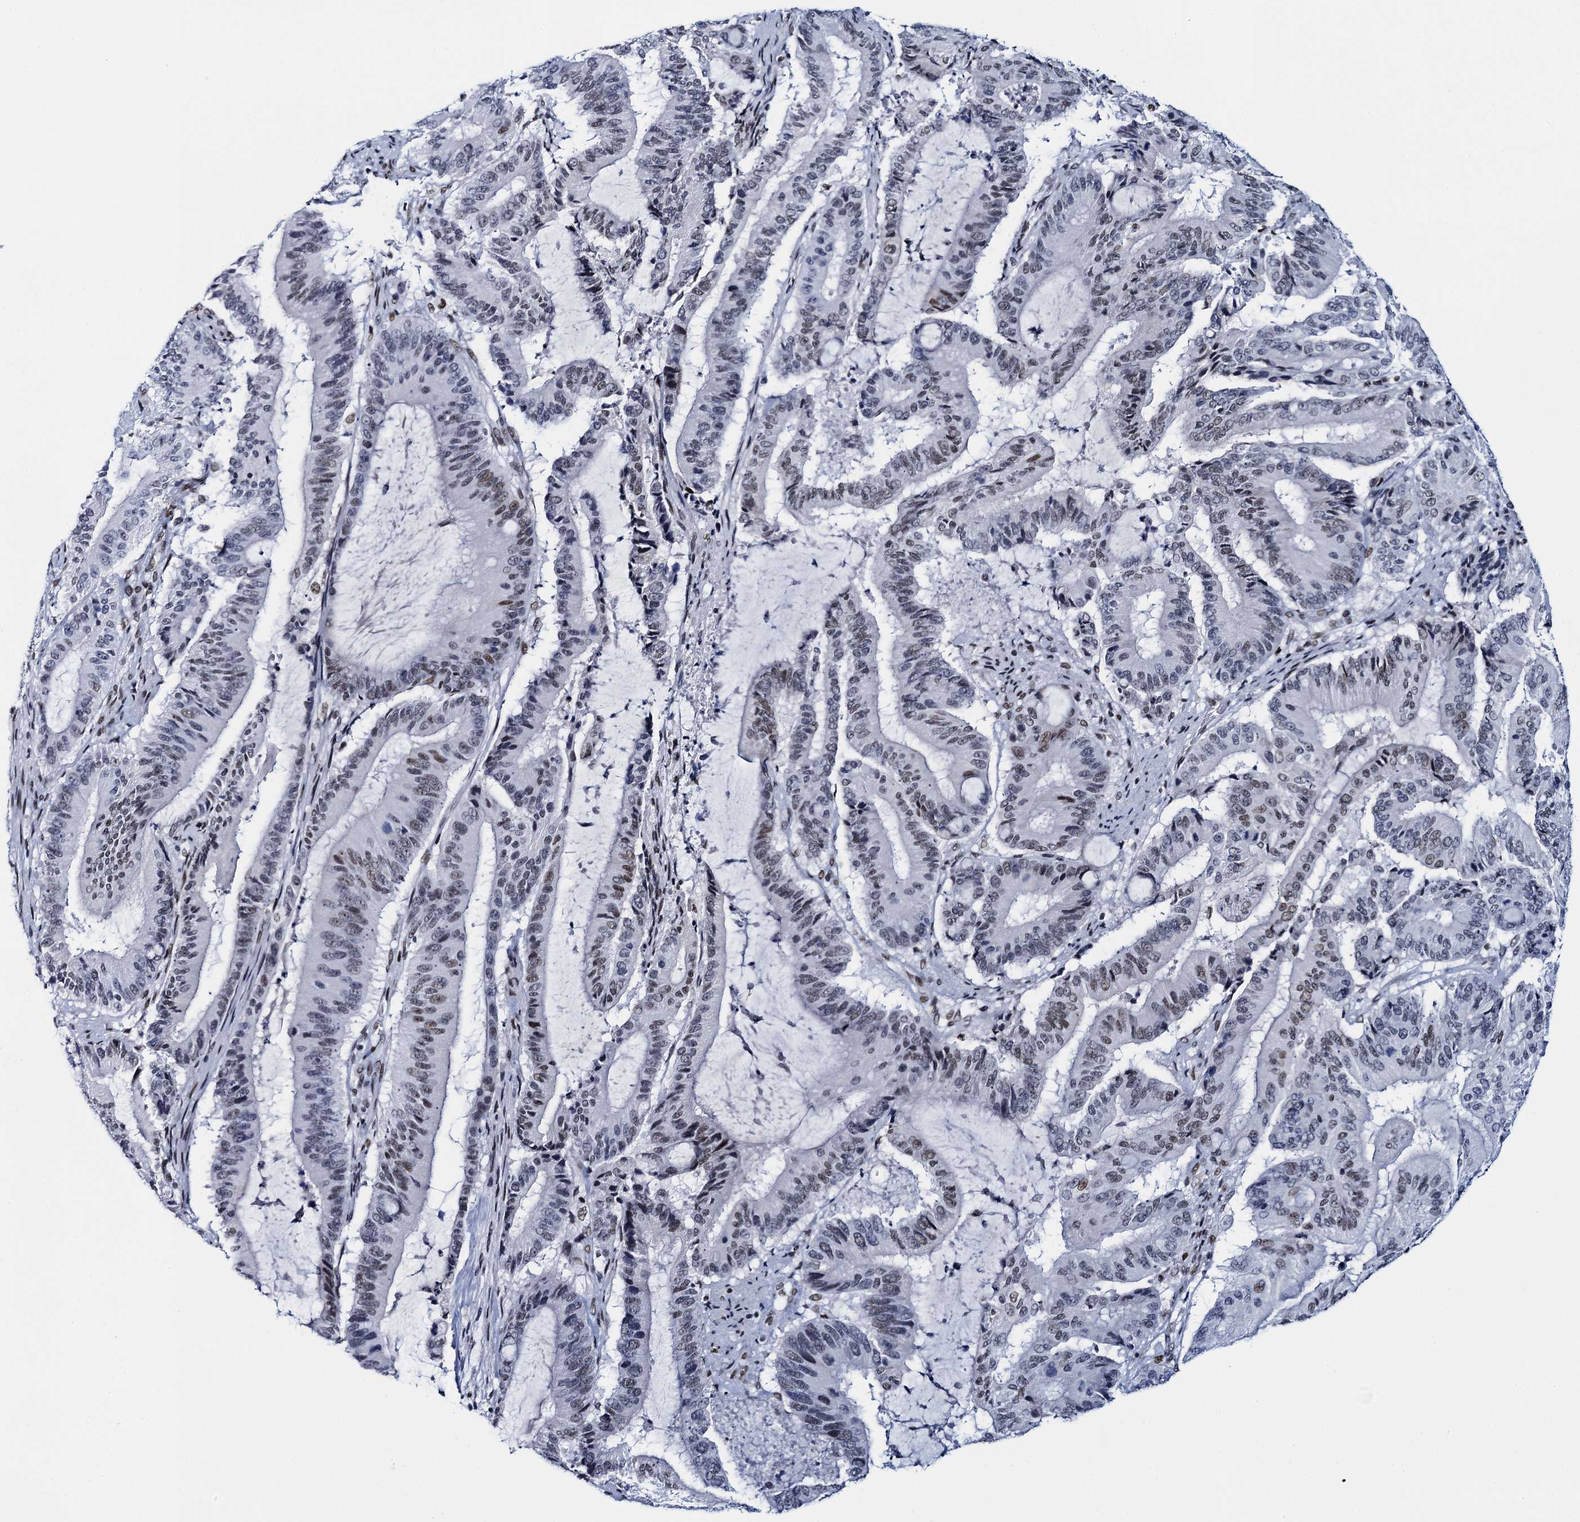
{"staining": {"intensity": "weak", "quantity": "<25%", "location": "nuclear"}, "tissue": "liver cancer", "cell_type": "Tumor cells", "image_type": "cancer", "snomed": [{"axis": "morphology", "description": "Normal tissue, NOS"}, {"axis": "morphology", "description": "Cholangiocarcinoma"}, {"axis": "topography", "description": "Liver"}, {"axis": "topography", "description": "Peripheral nerve tissue"}], "caption": "A micrograph of human liver cancer (cholangiocarcinoma) is negative for staining in tumor cells. (DAB (3,3'-diaminobenzidine) IHC with hematoxylin counter stain).", "gene": "HNRNPUL2", "patient": {"sex": "female", "age": 73}}